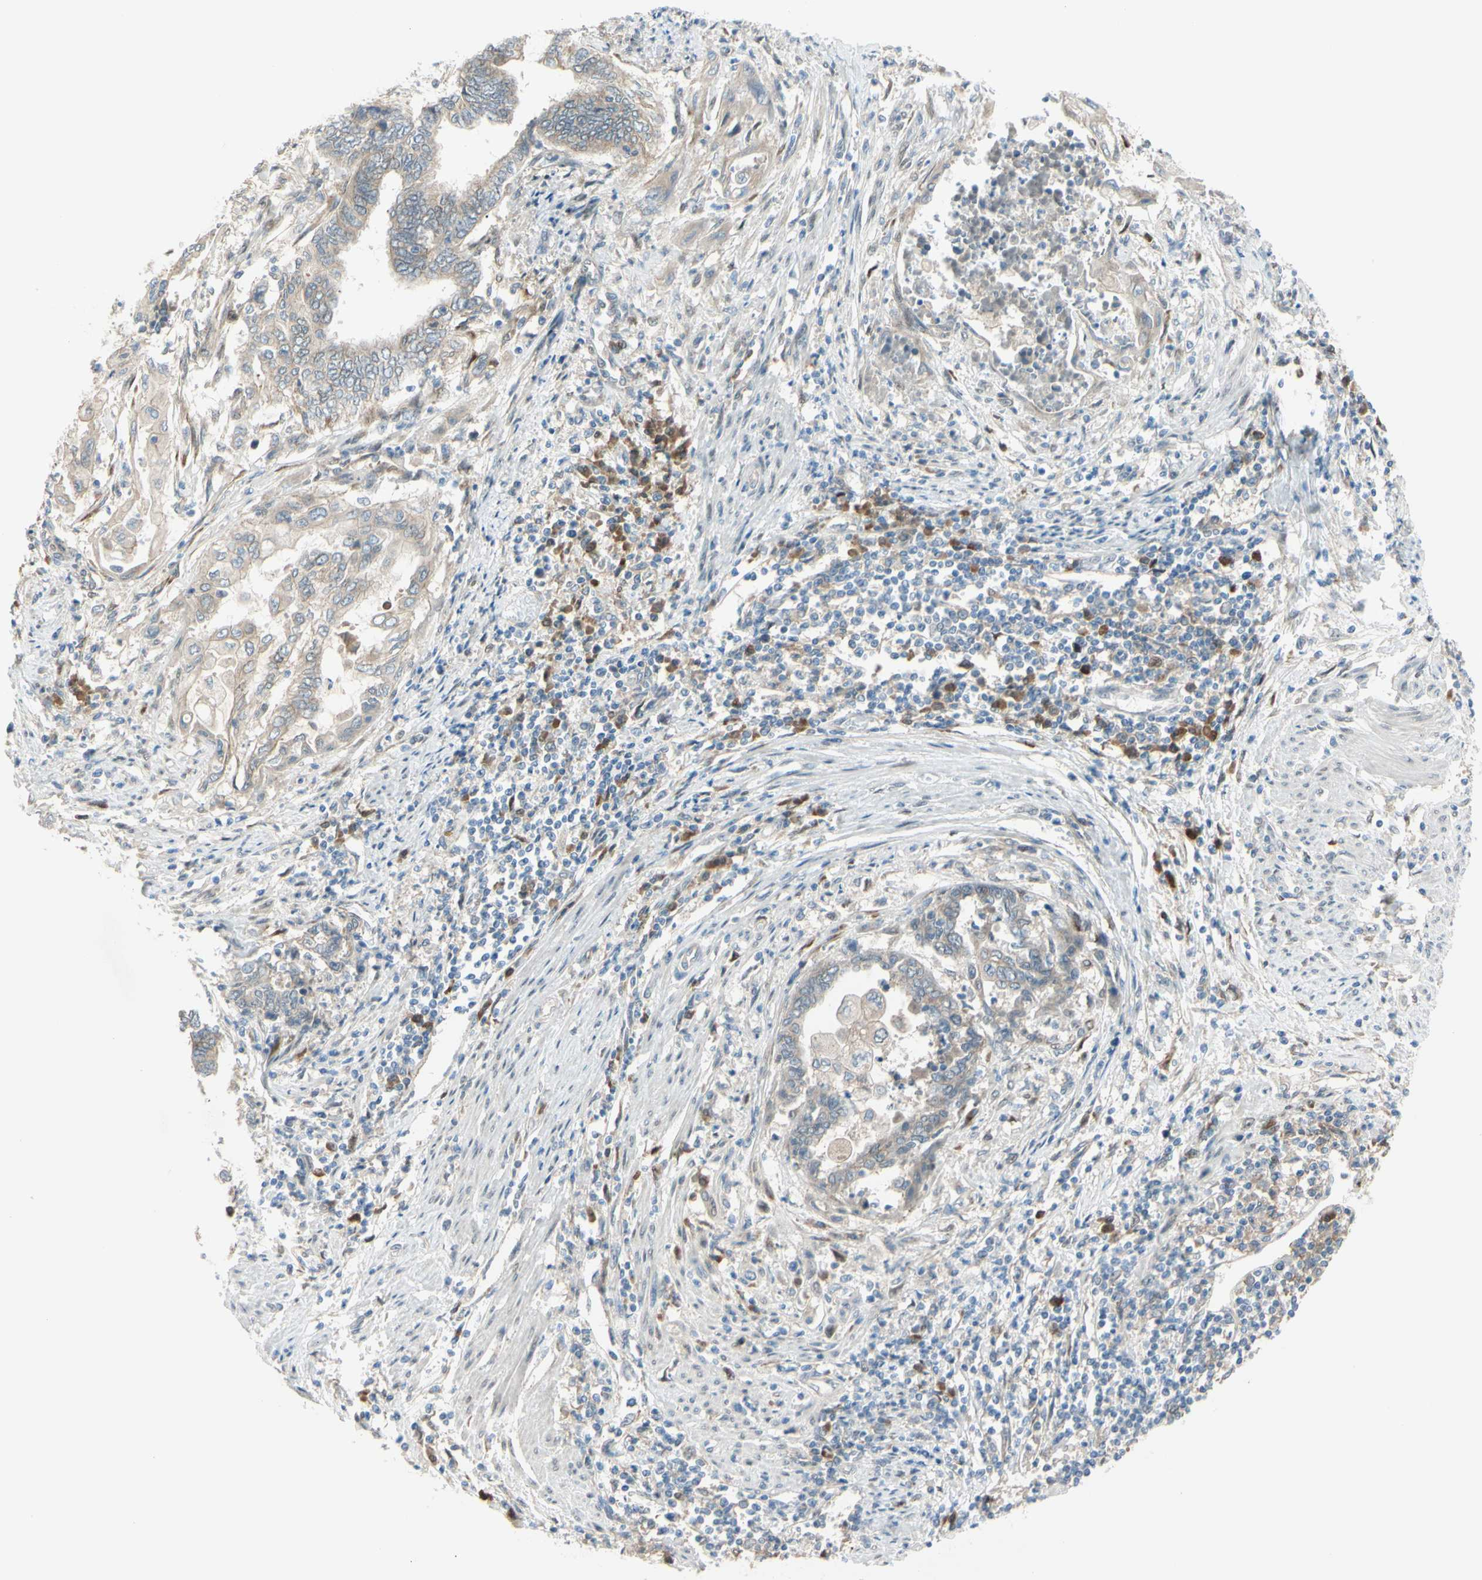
{"staining": {"intensity": "weak", "quantity": ">75%", "location": "cytoplasmic/membranous"}, "tissue": "endometrial cancer", "cell_type": "Tumor cells", "image_type": "cancer", "snomed": [{"axis": "morphology", "description": "Adenocarcinoma, NOS"}, {"axis": "topography", "description": "Uterus"}, {"axis": "topography", "description": "Endometrium"}], "caption": "This histopathology image displays immunohistochemistry (IHC) staining of human endometrial adenocarcinoma, with low weak cytoplasmic/membranous expression in about >75% of tumor cells.", "gene": "PTTG1", "patient": {"sex": "female", "age": 70}}